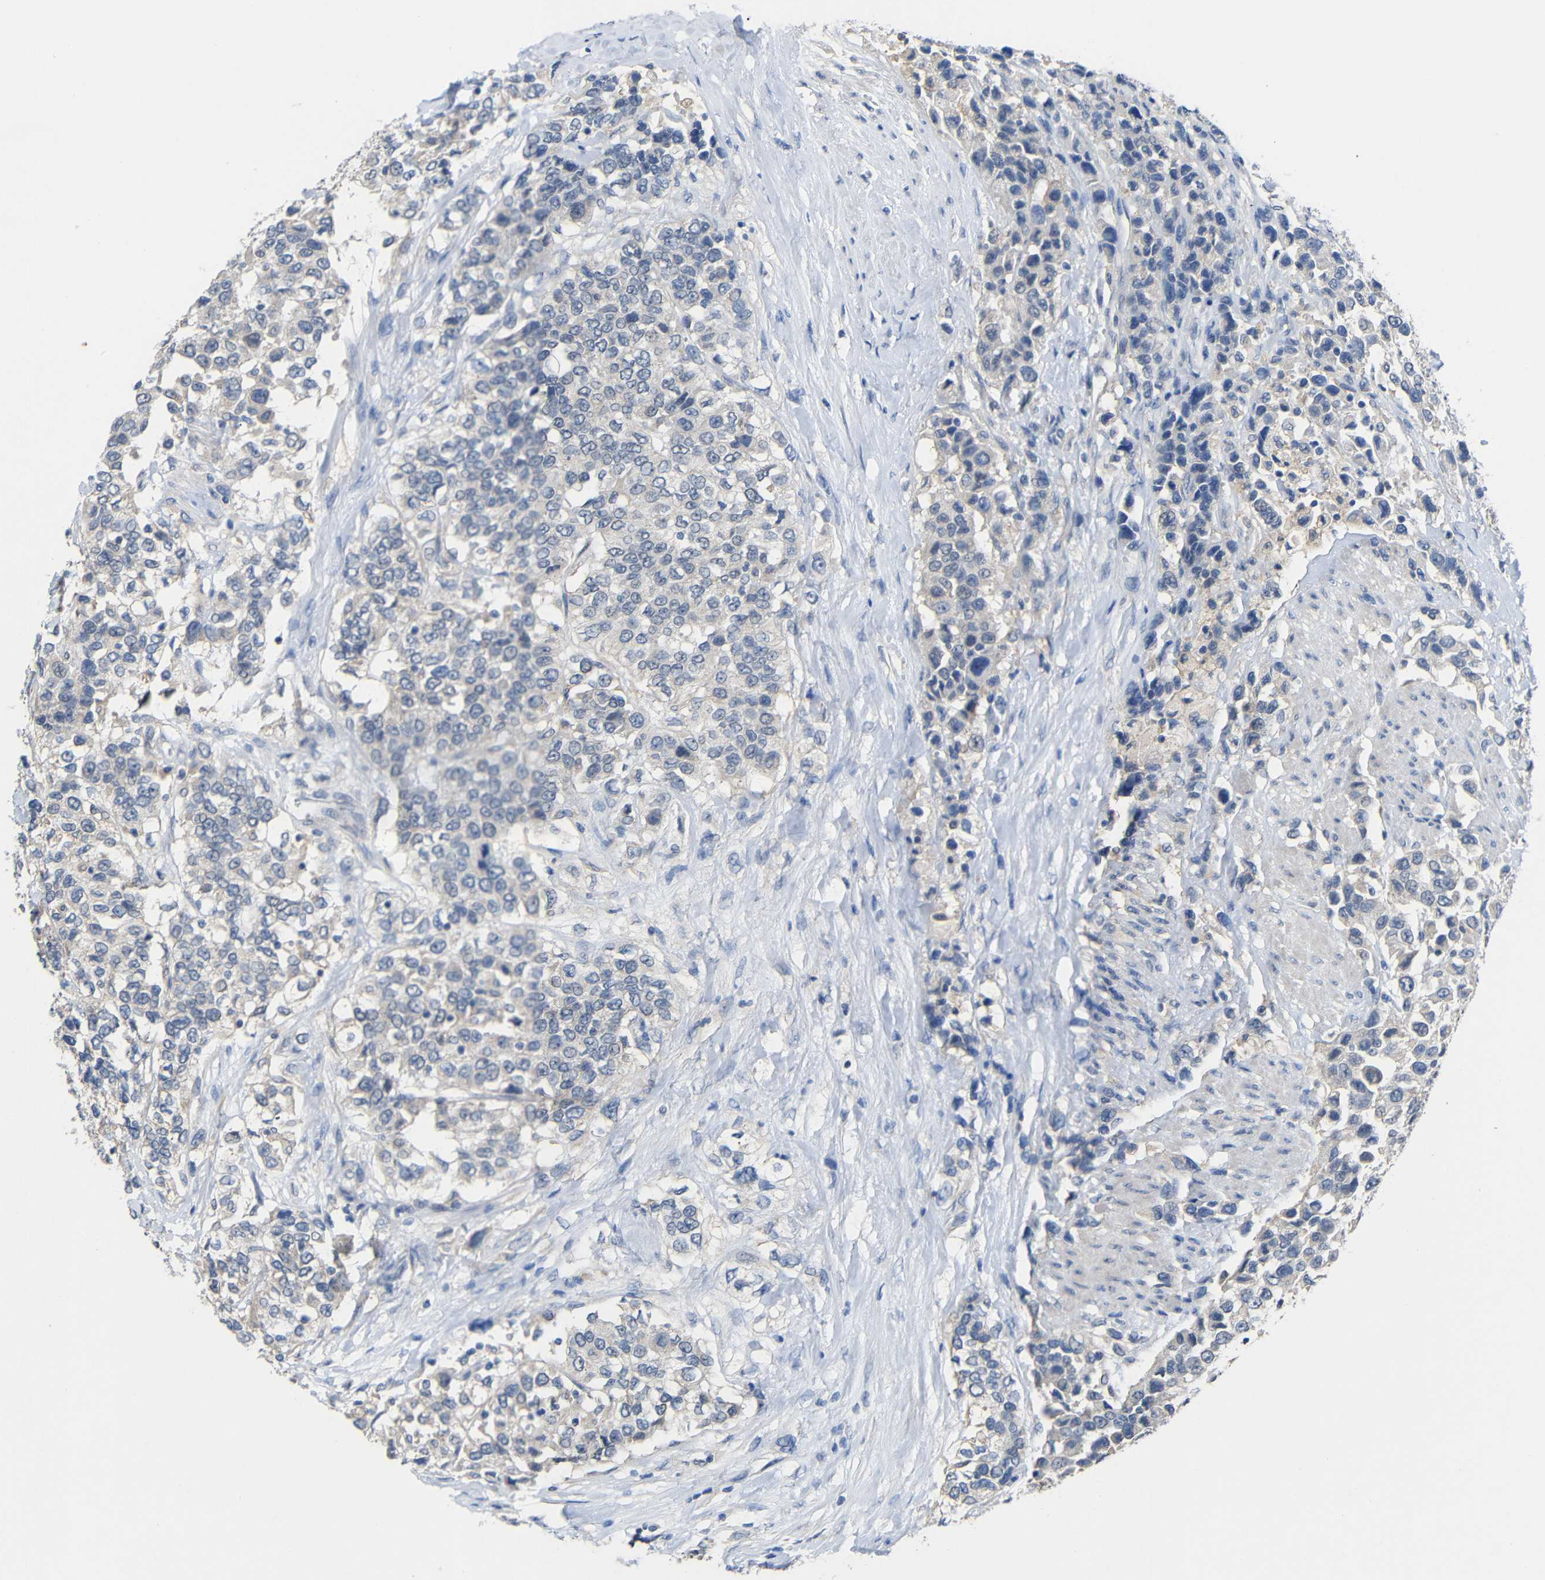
{"staining": {"intensity": "negative", "quantity": "none", "location": "none"}, "tissue": "urothelial cancer", "cell_type": "Tumor cells", "image_type": "cancer", "snomed": [{"axis": "morphology", "description": "Urothelial carcinoma, High grade"}, {"axis": "topography", "description": "Urinary bladder"}], "caption": "A high-resolution photomicrograph shows immunohistochemistry (IHC) staining of urothelial cancer, which reveals no significant expression in tumor cells. (DAB (3,3'-diaminobenzidine) immunohistochemistry (IHC), high magnification).", "gene": "HNF1A", "patient": {"sex": "female", "age": 80}}